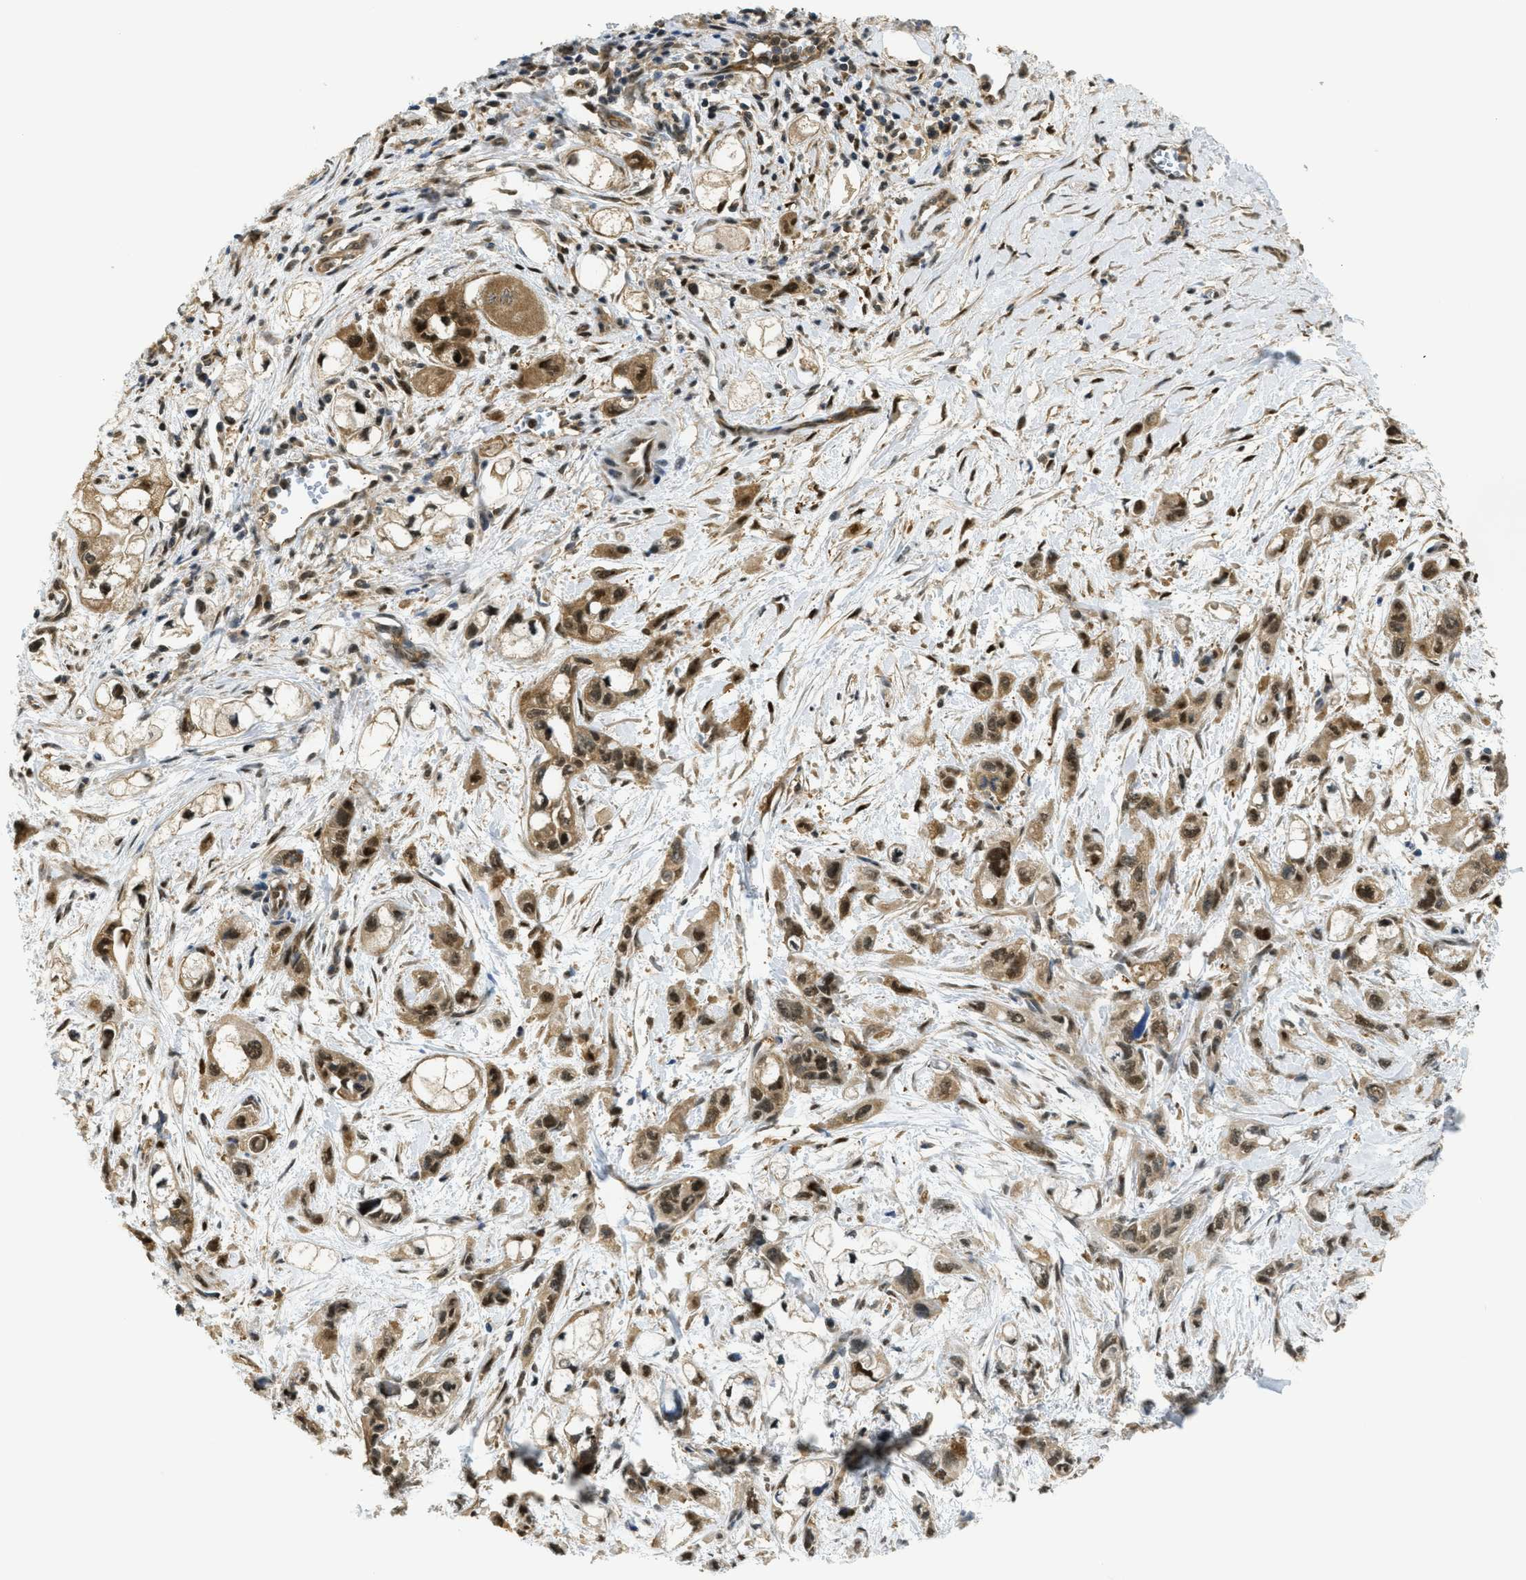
{"staining": {"intensity": "moderate", "quantity": ">75%", "location": "cytoplasmic/membranous,nuclear"}, "tissue": "pancreatic cancer", "cell_type": "Tumor cells", "image_type": "cancer", "snomed": [{"axis": "morphology", "description": "Adenocarcinoma, NOS"}, {"axis": "topography", "description": "Pancreas"}], "caption": "Immunohistochemistry (IHC) photomicrograph of neoplastic tissue: human adenocarcinoma (pancreatic) stained using immunohistochemistry (IHC) reveals medium levels of moderate protein expression localized specifically in the cytoplasmic/membranous and nuclear of tumor cells, appearing as a cytoplasmic/membranous and nuclear brown color.", "gene": "PSMC5", "patient": {"sex": "male", "age": 74}}